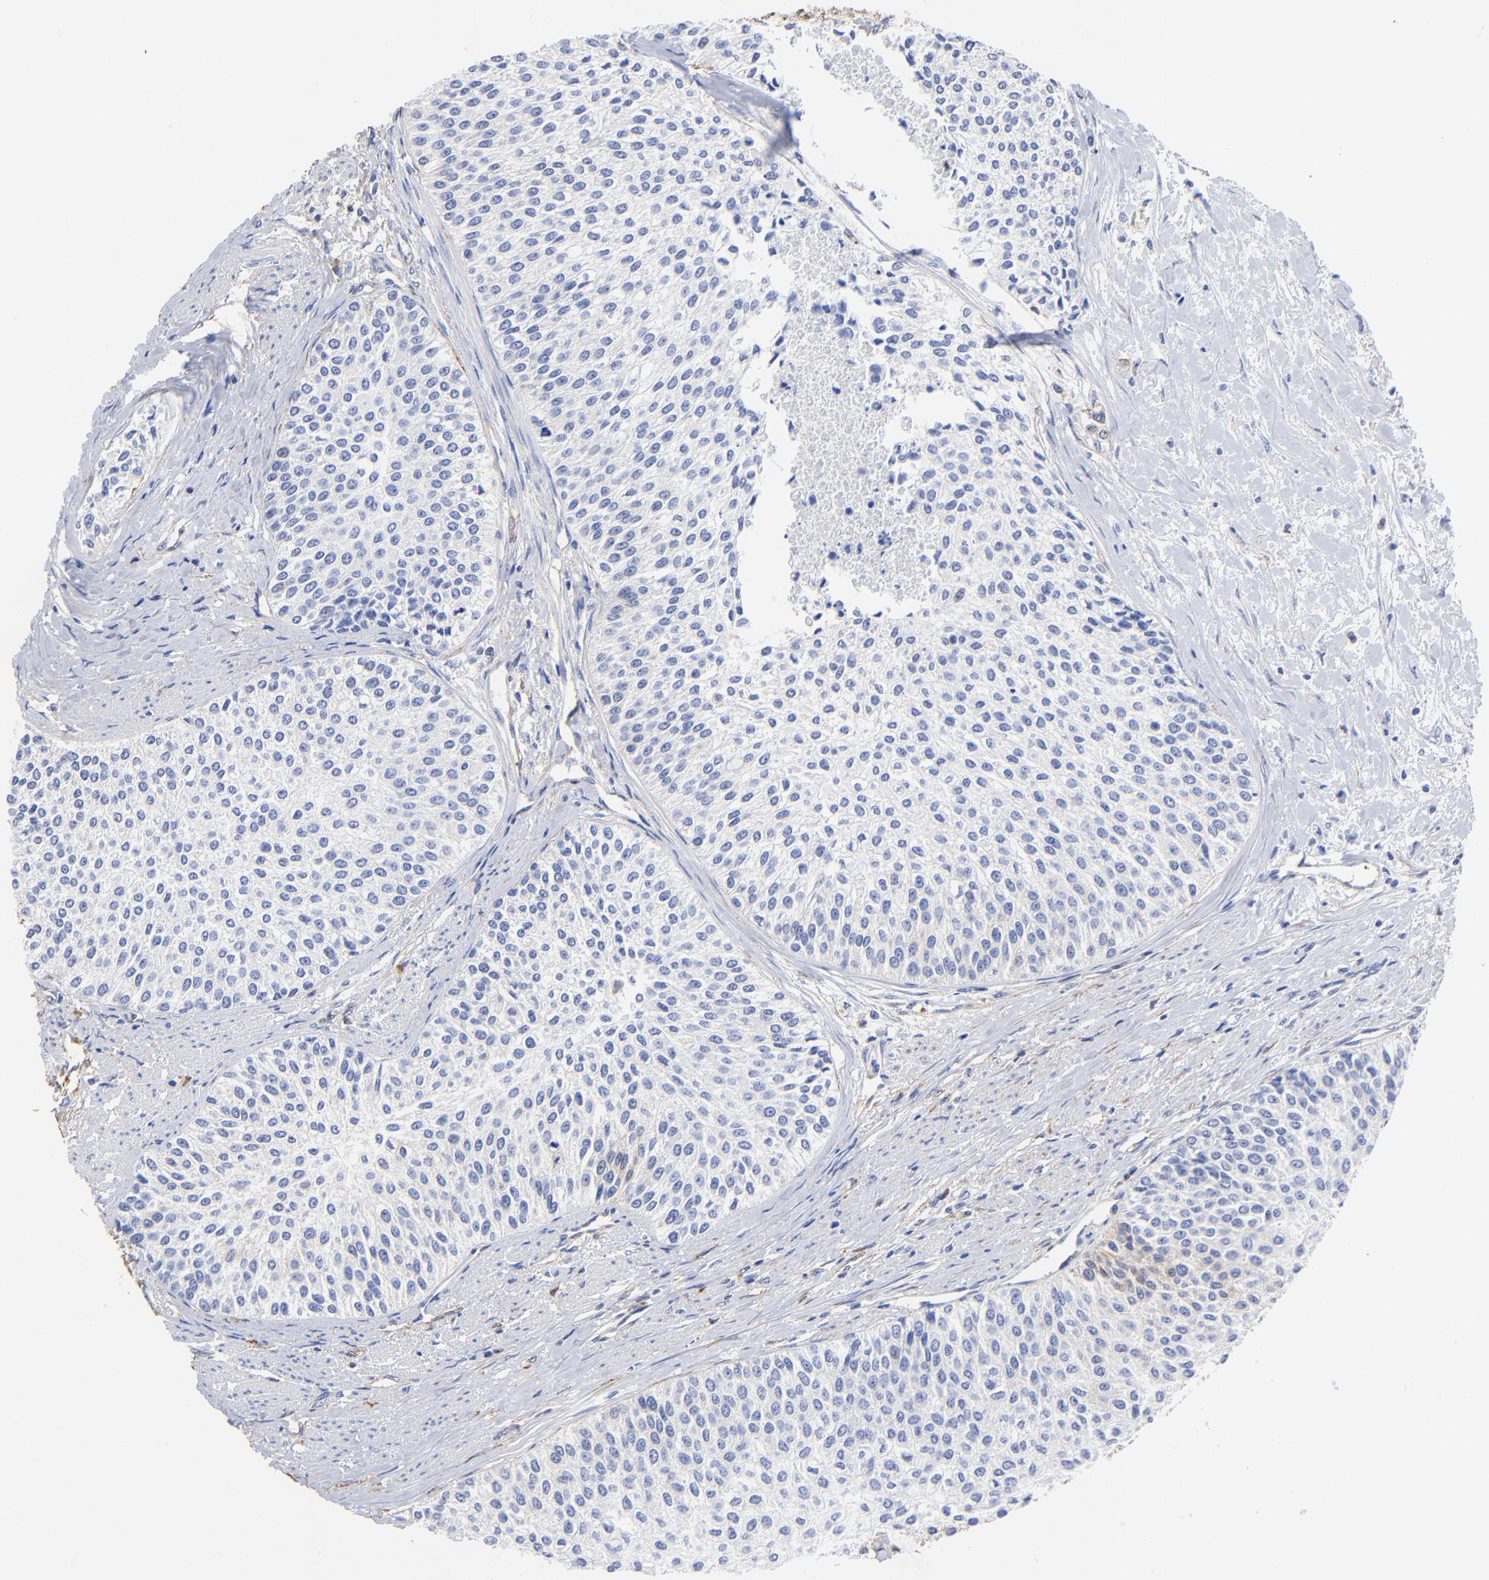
{"staining": {"intensity": "negative", "quantity": "none", "location": "none"}, "tissue": "urothelial cancer", "cell_type": "Tumor cells", "image_type": "cancer", "snomed": [{"axis": "morphology", "description": "Urothelial carcinoma, Low grade"}, {"axis": "topography", "description": "Urinary bladder"}], "caption": "Human urothelial cancer stained for a protein using IHC displays no positivity in tumor cells.", "gene": "TAGLN2", "patient": {"sex": "female", "age": 73}}